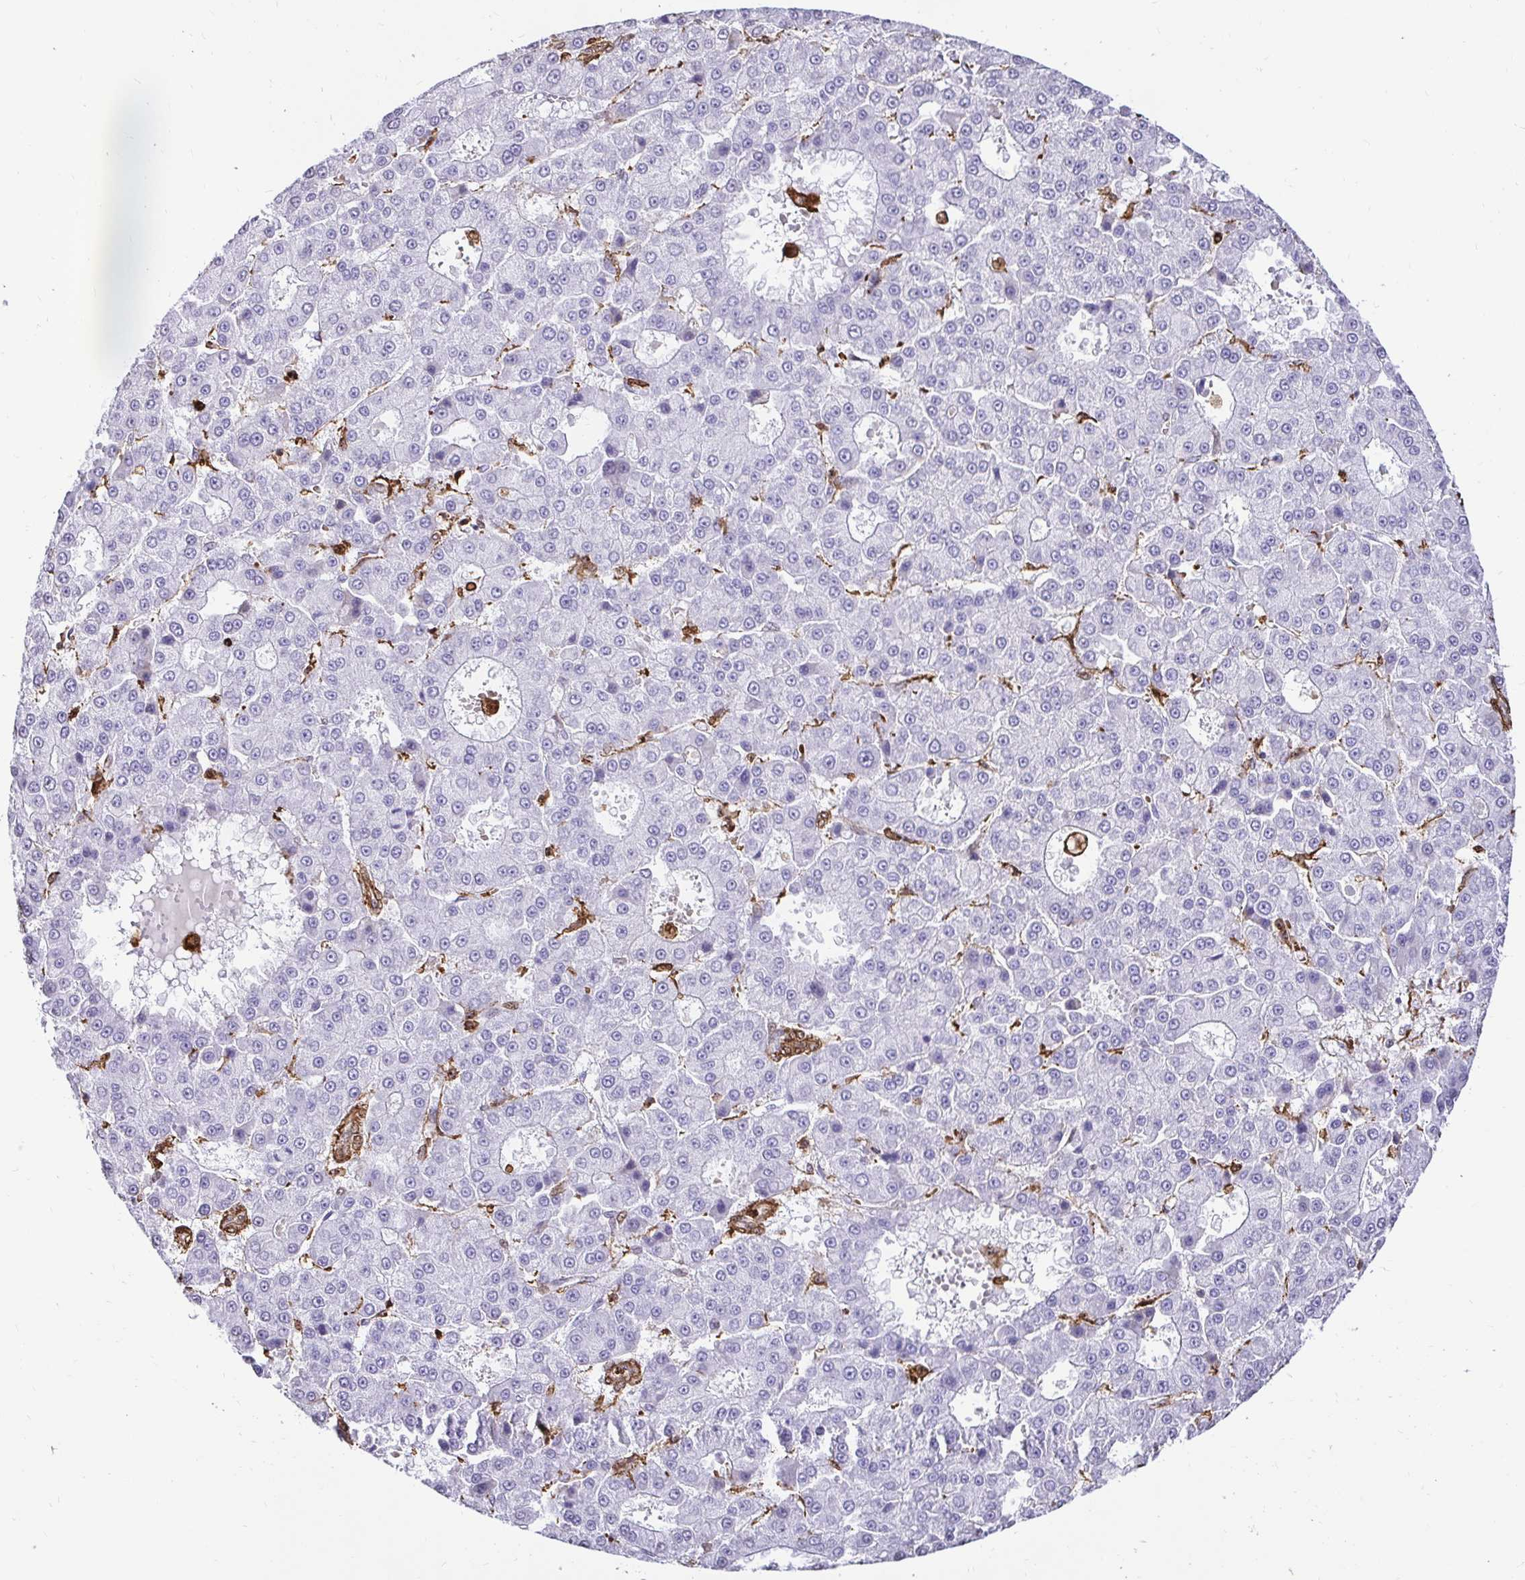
{"staining": {"intensity": "negative", "quantity": "none", "location": "none"}, "tissue": "liver cancer", "cell_type": "Tumor cells", "image_type": "cancer", "snomed": [{"axis": "morphology", "description": "Carcinoma, Hepatocellular, NOS"}, {"axis": "topography", "description": "Liver"}], "caption": "A high-resolution image shows immunohistochemistry staining of liver cancer, which exhibits no significant positivity in tumor cells.", "gene": "GSN", "patient": {"sex": "male", "age": 70}}